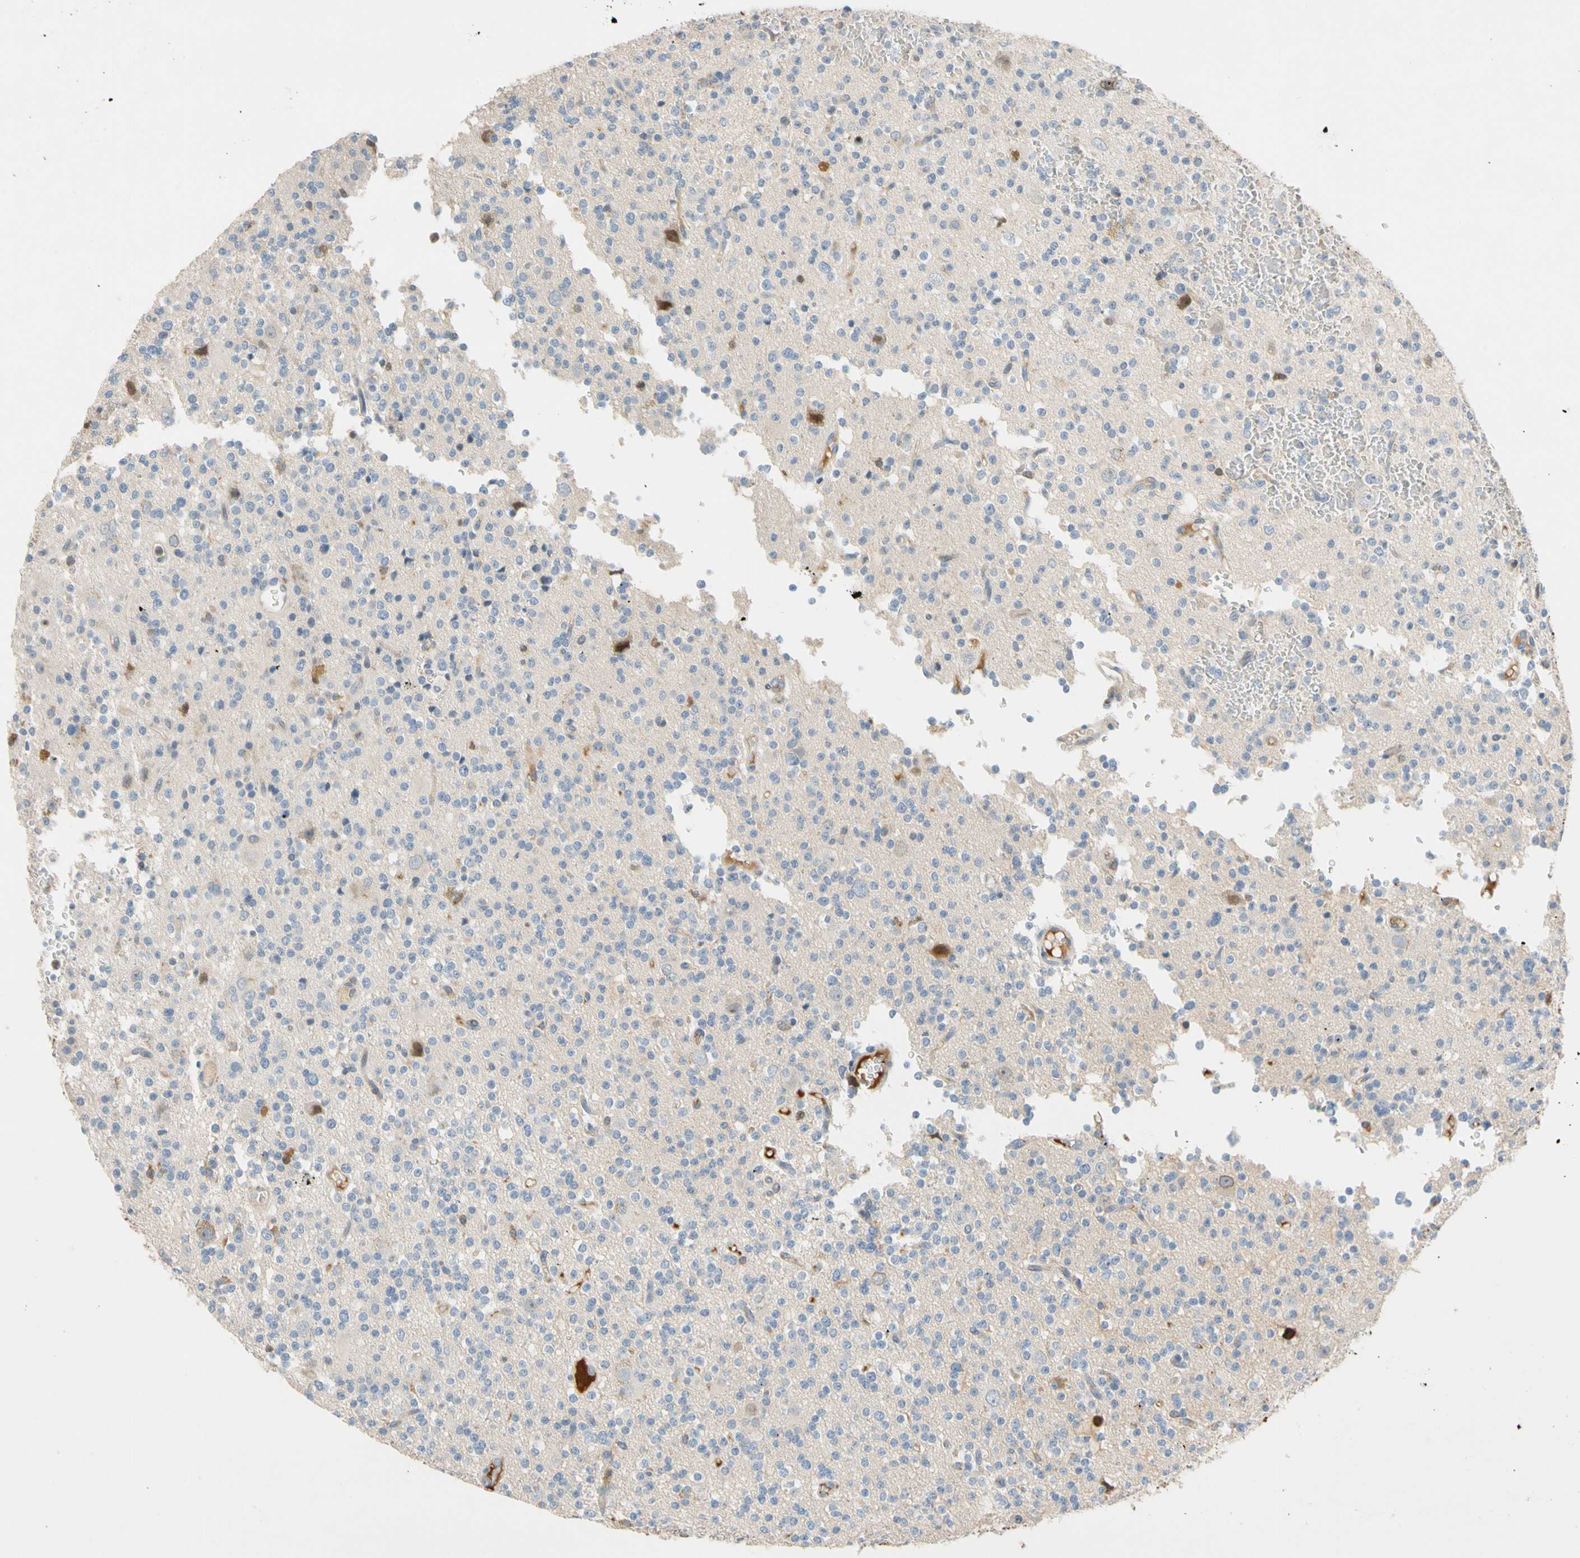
{"staining": {"intensity": "negative", "quantity": "none", "location": "none"}, "tissue": "glioma", "cell_type": "Tumor cells", "image_type": "cancer", "snomed": [{"axis": "morphology", "description": "Glioma, malignant, High grade"}, {"axis": "topography", "description": "Brain"}], "caption": "Malignant high-grade glioma was stained to show a protein in brown. There is no significant staining in tumor cells.", "gene": "SP140", "patient": {"sex": "male", "age": 47}}